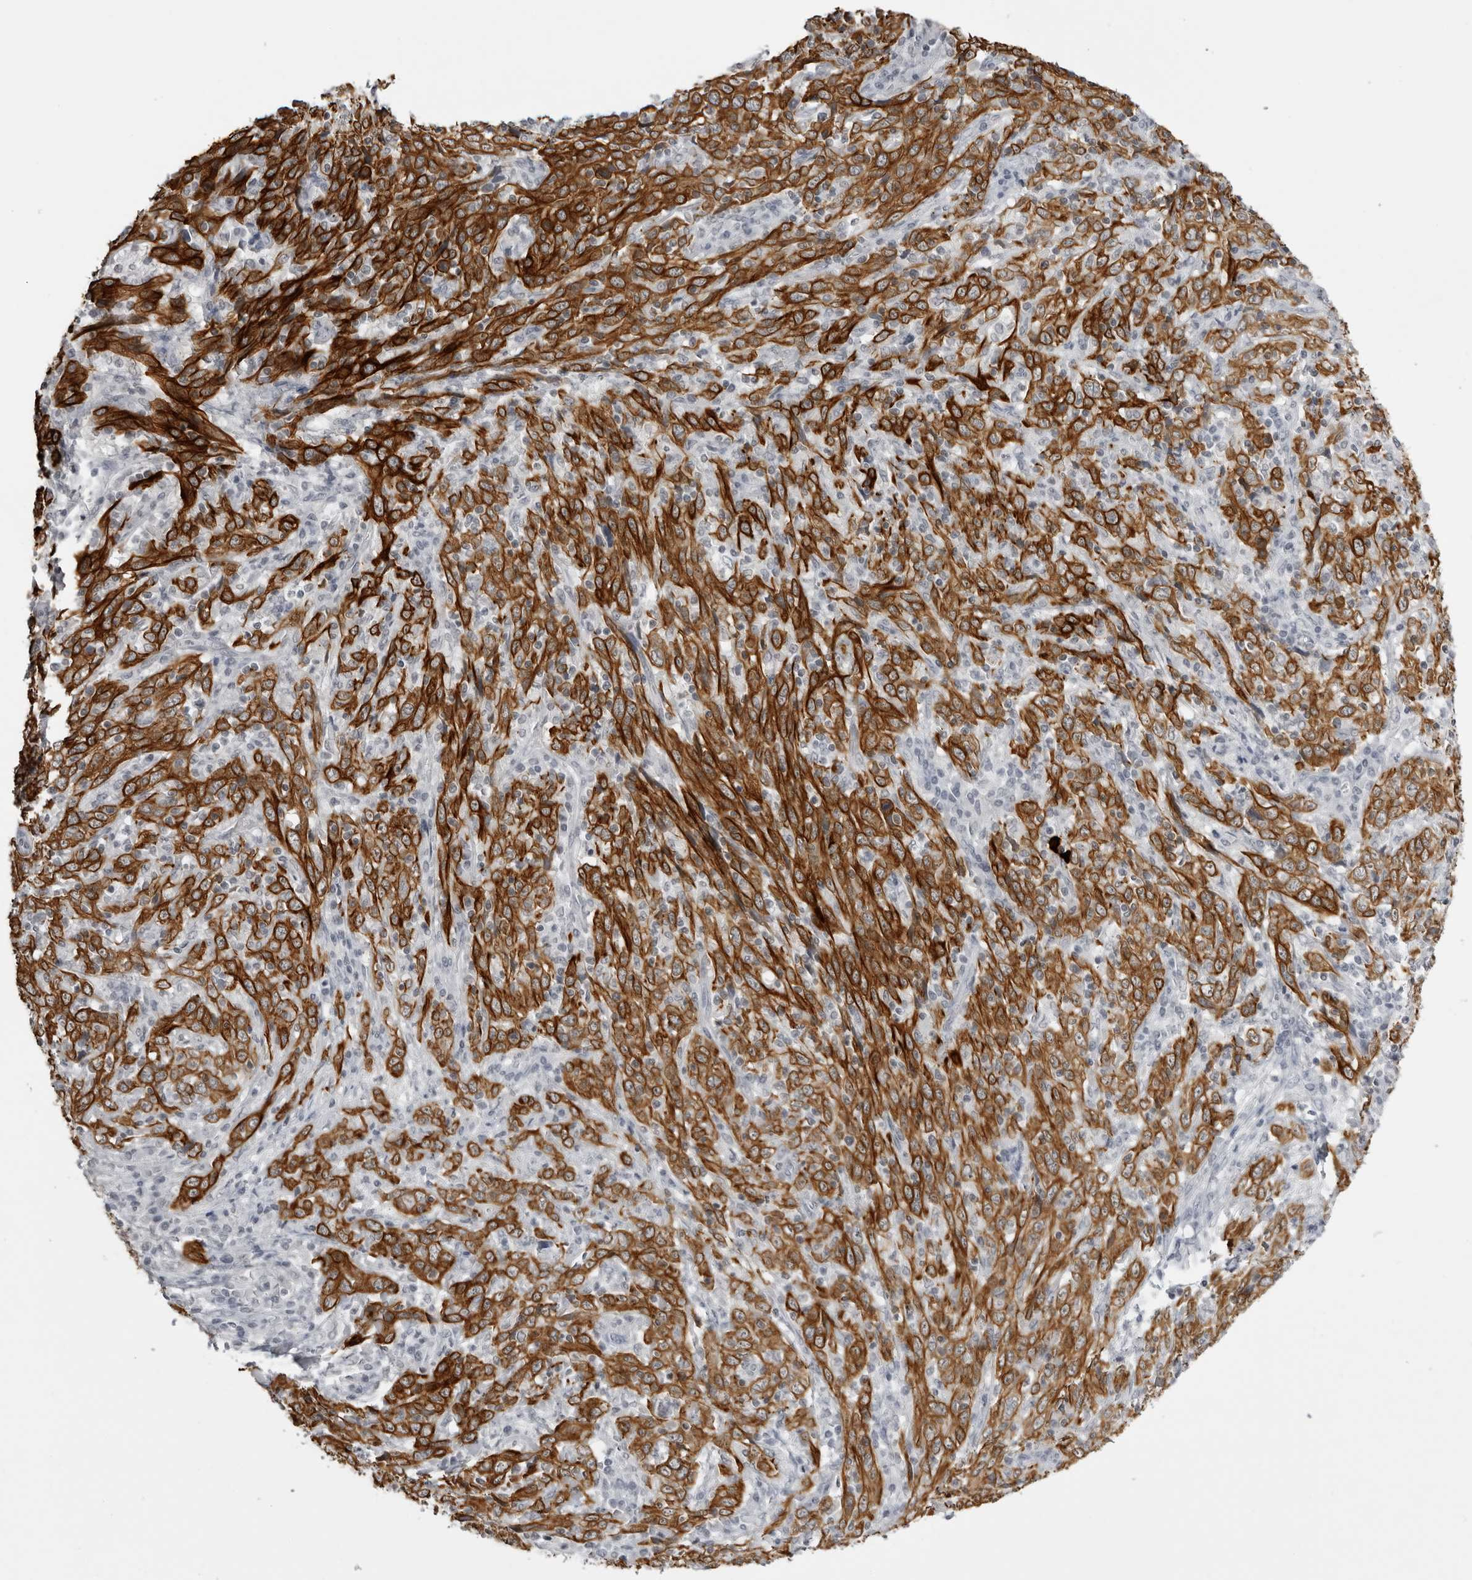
{"staining": {"intensity": "strong", "quantity": ">75%", "location": "cytoplasmic/membranous"}, "tissue": "cervical cancer", "cell_type": "Tumor cells", "image_type": "cancer", "snomed": [{"axis": "morphology", "description": "Squamous cell carcinoma, NOS"}, {"axis": "topography", "description": "Cervix"}], "caption": "Tumor cells display strong cytoplasmic/membranous positivity in about >75% of cells in cervical cancer.", "gene": "SERPINF2", "patient": {"sex": "female", "age": 46}}